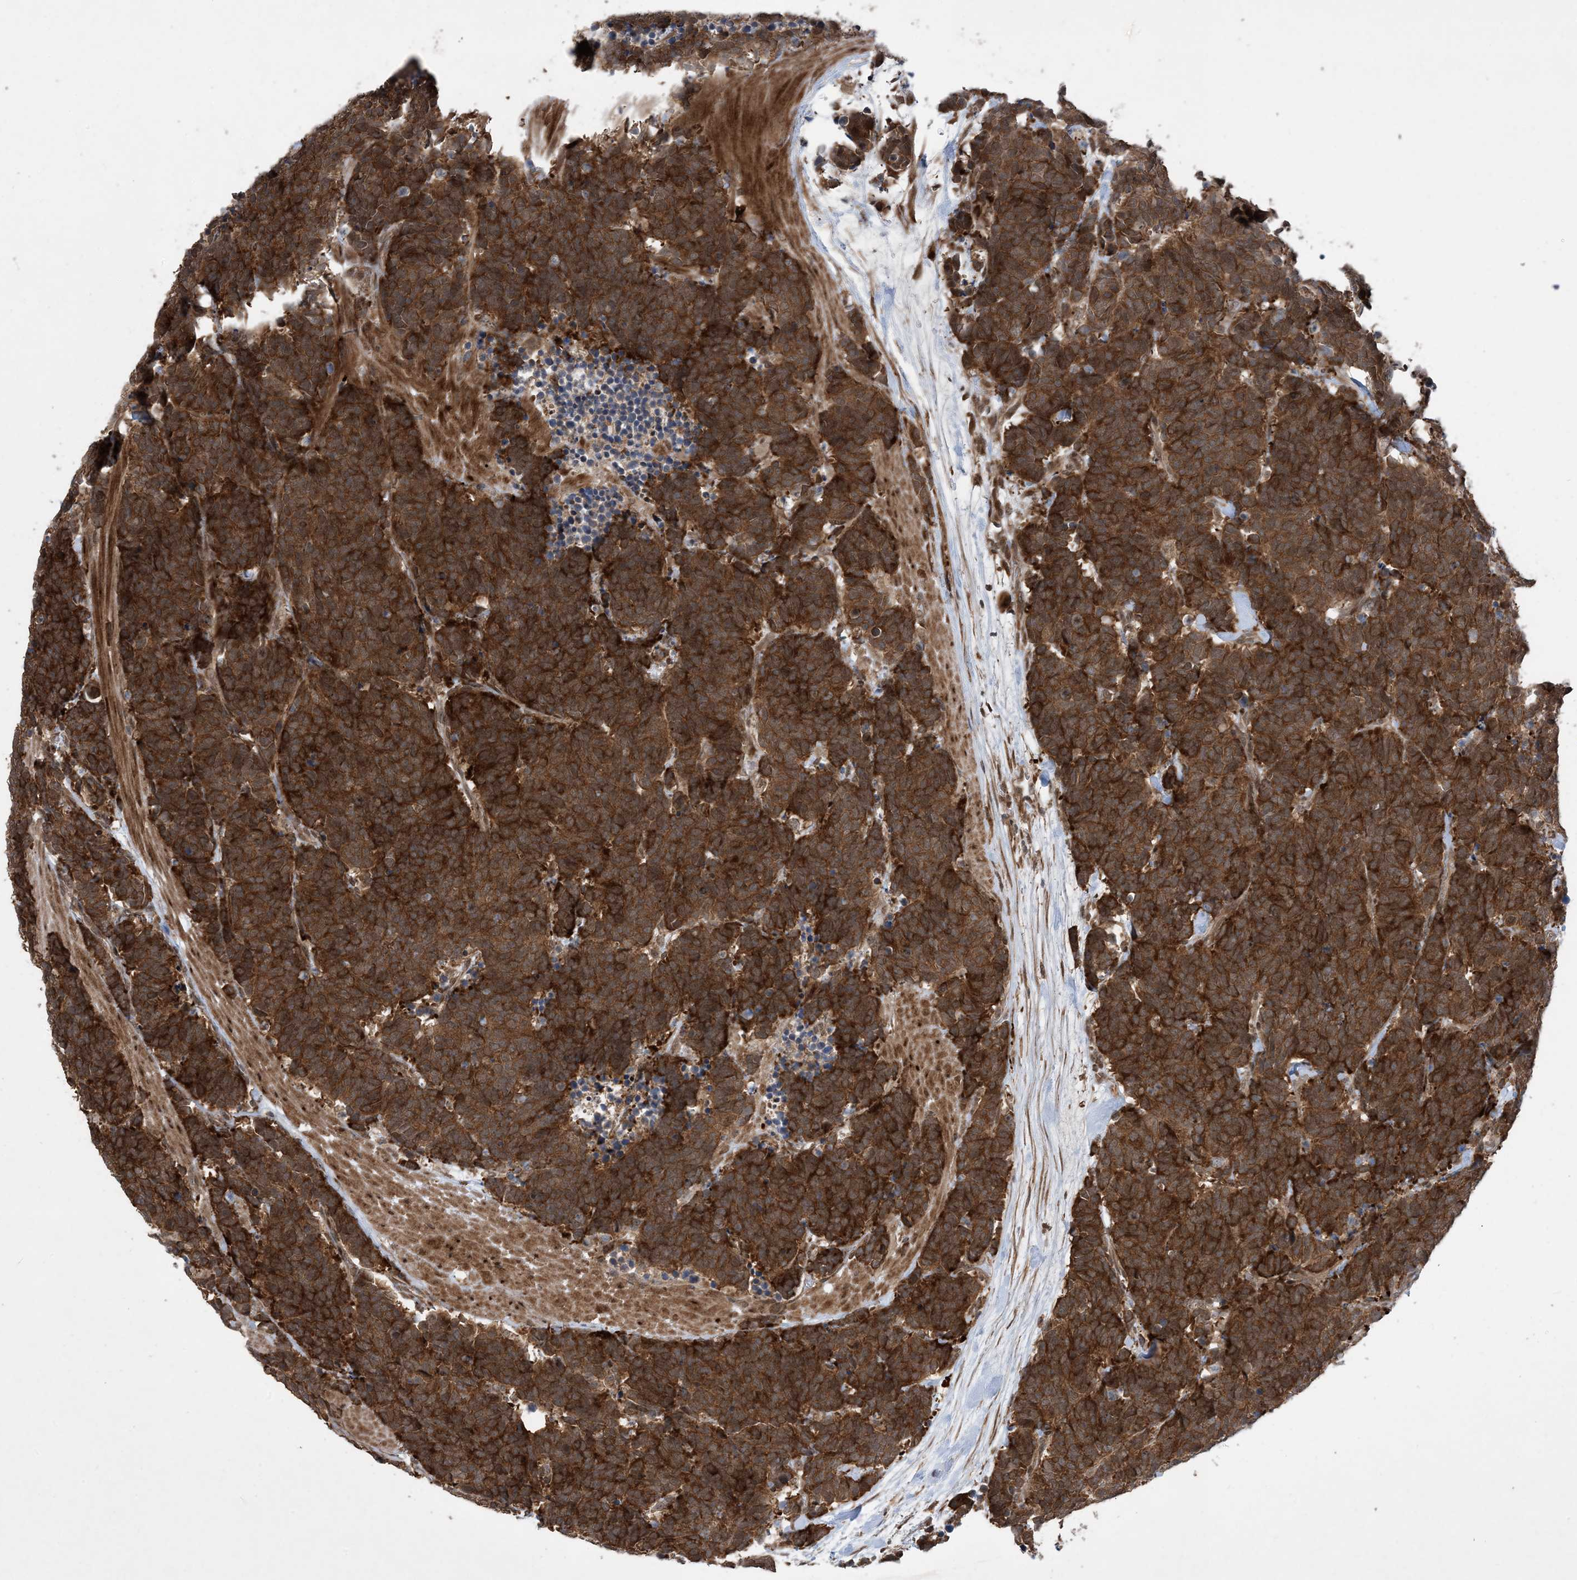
{"staining": {"intensity": "strong", "quantity": ">75%", "location": "cytoplasmic/membranous"}, "tissue": "carcinoid", "cell_type": "Tumor cells", "image_type": "cancer", "snomed": [{"axis": "morphology", "description": "Carcinoma, NOS"}, {"axis": "morphology", "description": "Carcinoid, malignant, NOS"}, {"axis": "topography", "description": "Urinary bladder"}], "caption": "Protein staining of carcinoid tissue shows strong cytoplasmic/membranous expression in approximately >75% of tumor cells.", "gene": "HEMK1", "patient": {"sex": "male", "age": 57}}